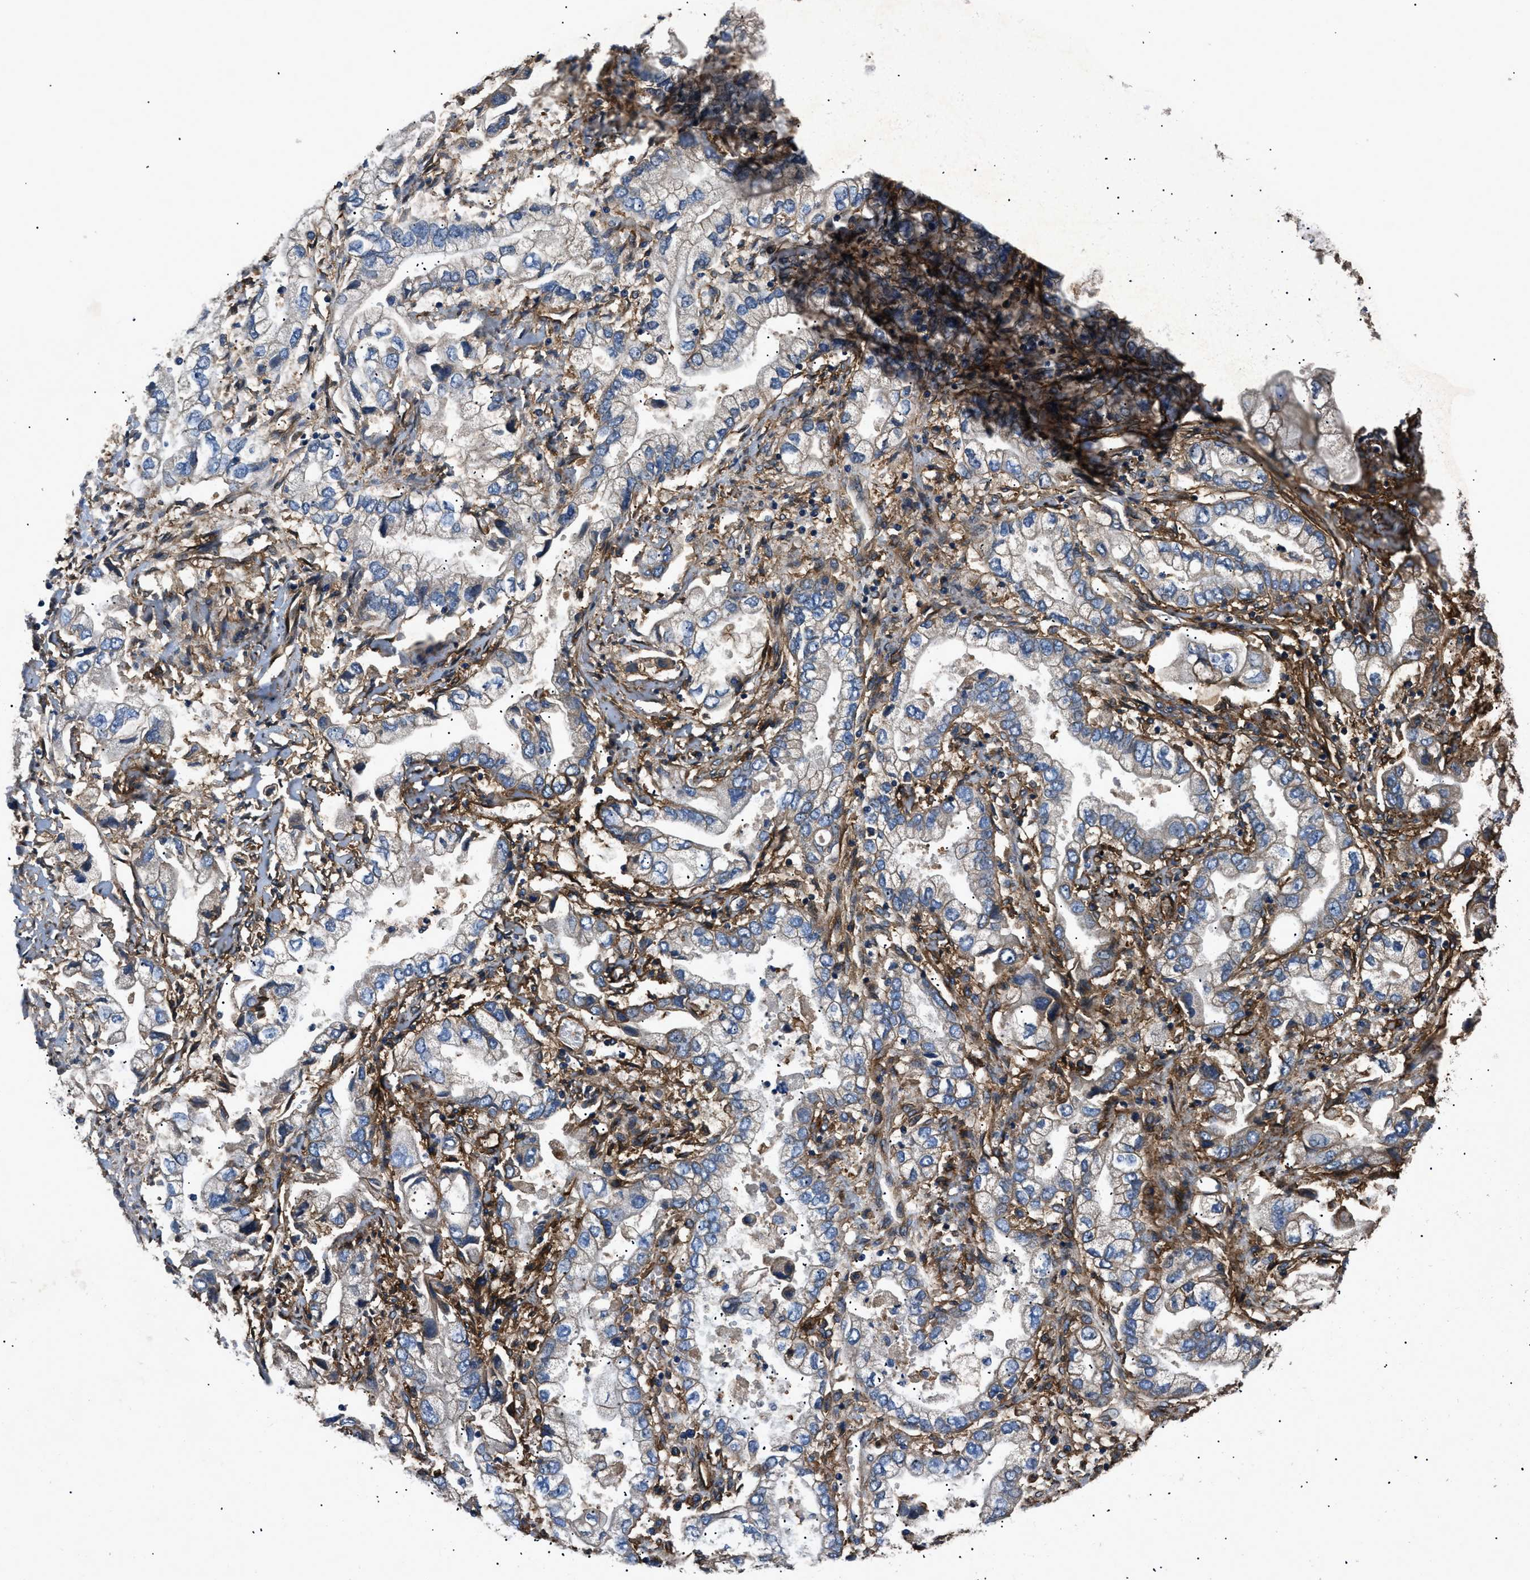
{"staining": {"intensity": "negative", "quantity": "none", "location": "none"}, "tissue": "stomach cancer", "cell_type": "Tumor cells", "image_type": "cancer", "snomed": [{"axis": "morphology", "description": "Normal tissue, NOS"}, {"axis": "morphology", "description": "Adenocarcinoma, NOS"}, {"axis": "topography", "description": "Stomach"}], "caption": "This is an IHC micrograph of stomach adenocarcinoma. There is no positivity in tumor cells.", "gene": "CD276", "patient": {"sex": "male", "age": 62}}